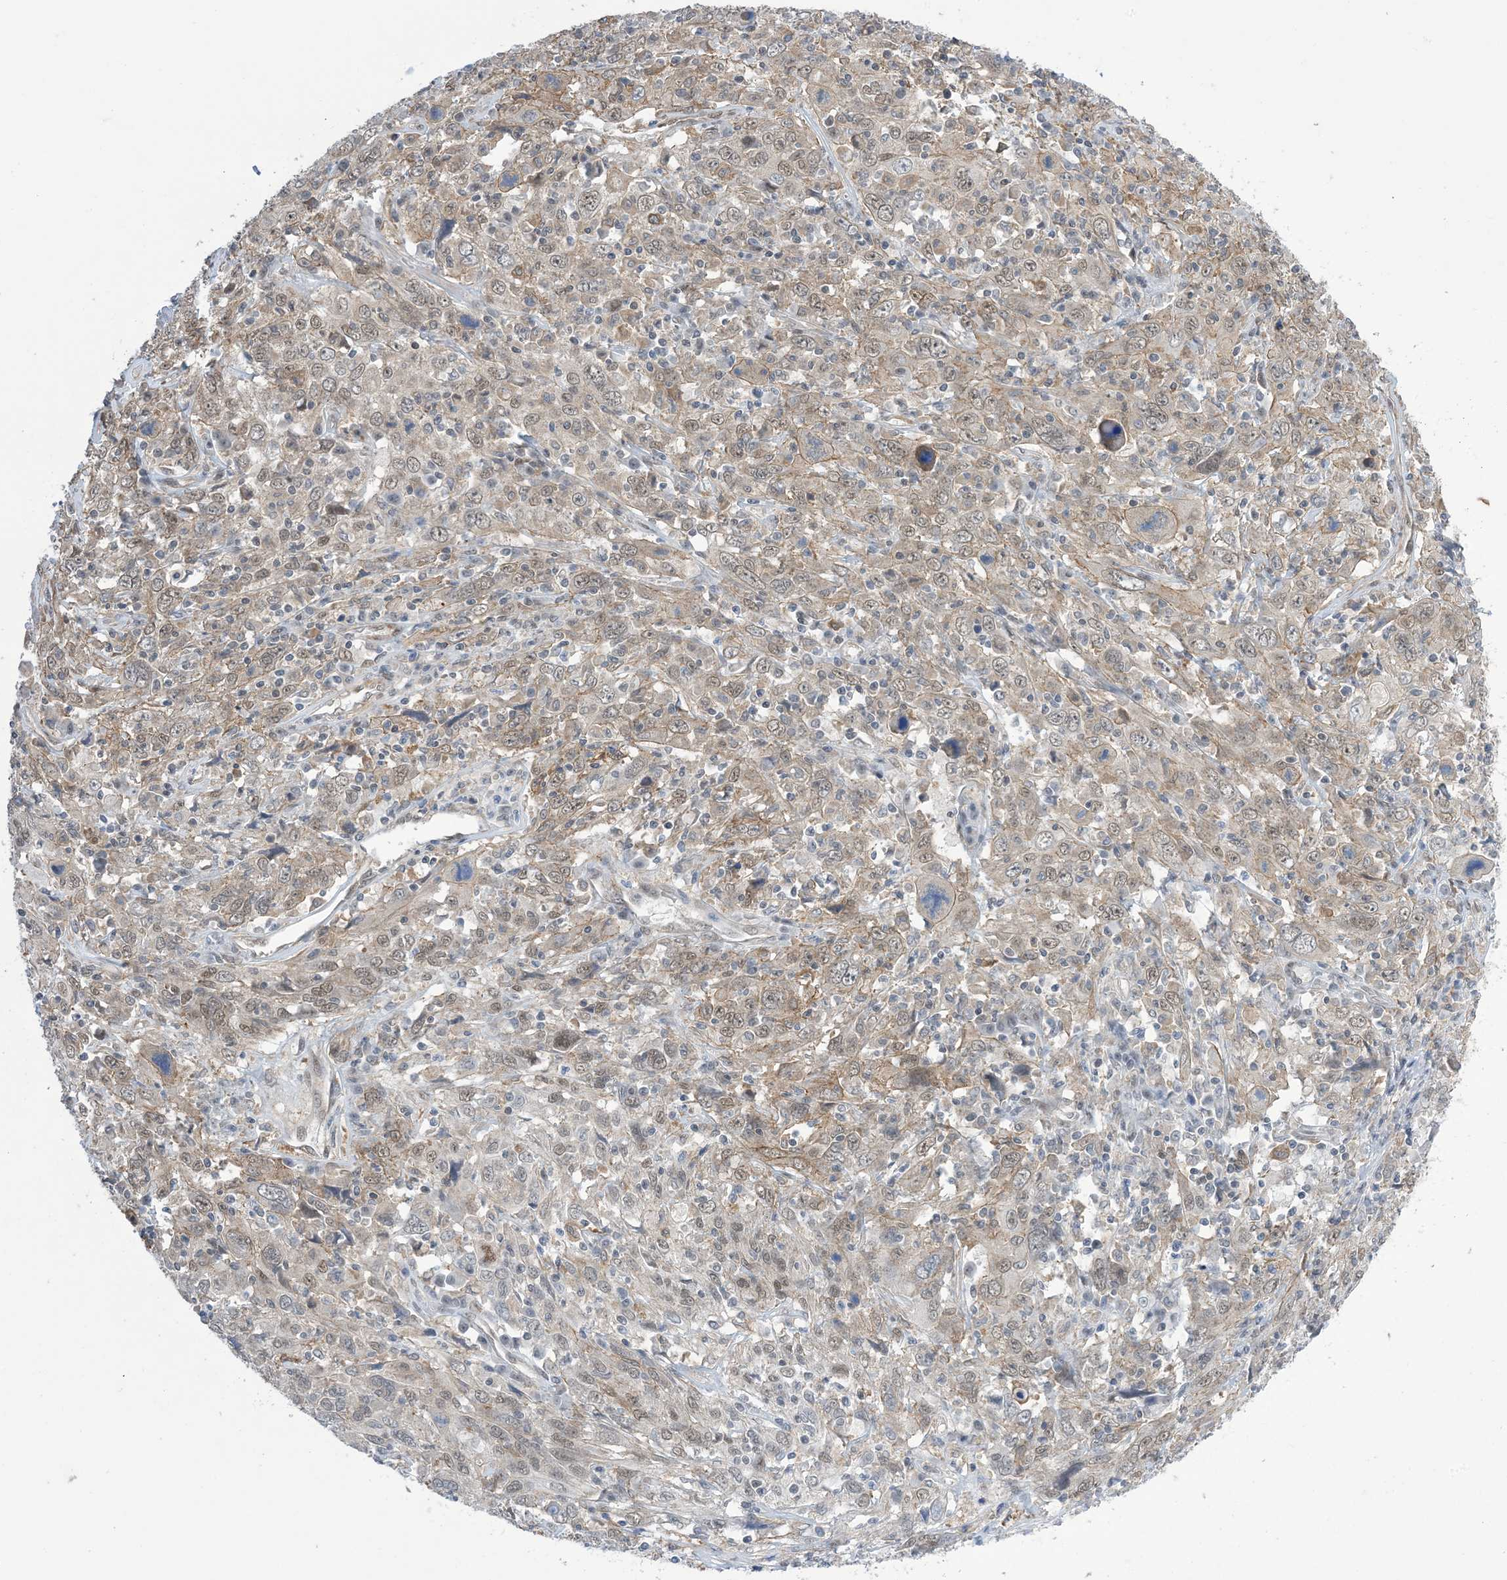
{"staining": {"intensity": "weak", "quantity": "<25%", "location": "cytoplasmic/membranous,nuclear"}, "tissue": "cervical cancer", "cell_type": "Tumor cells", "image_type": "cancer", "snomed": [{"axis": "morphology", "description": "Squamous cell carcinoma, NOS"}, {"axis": "topography", "description": "Cervix"}], "caption": "Cervical squamous cell carcinoma stained for a protein using immunohistochemistry shows no expression tumor cells.", "gene": "ZNF8", "patient": {"sex": "female", "age": 46}}